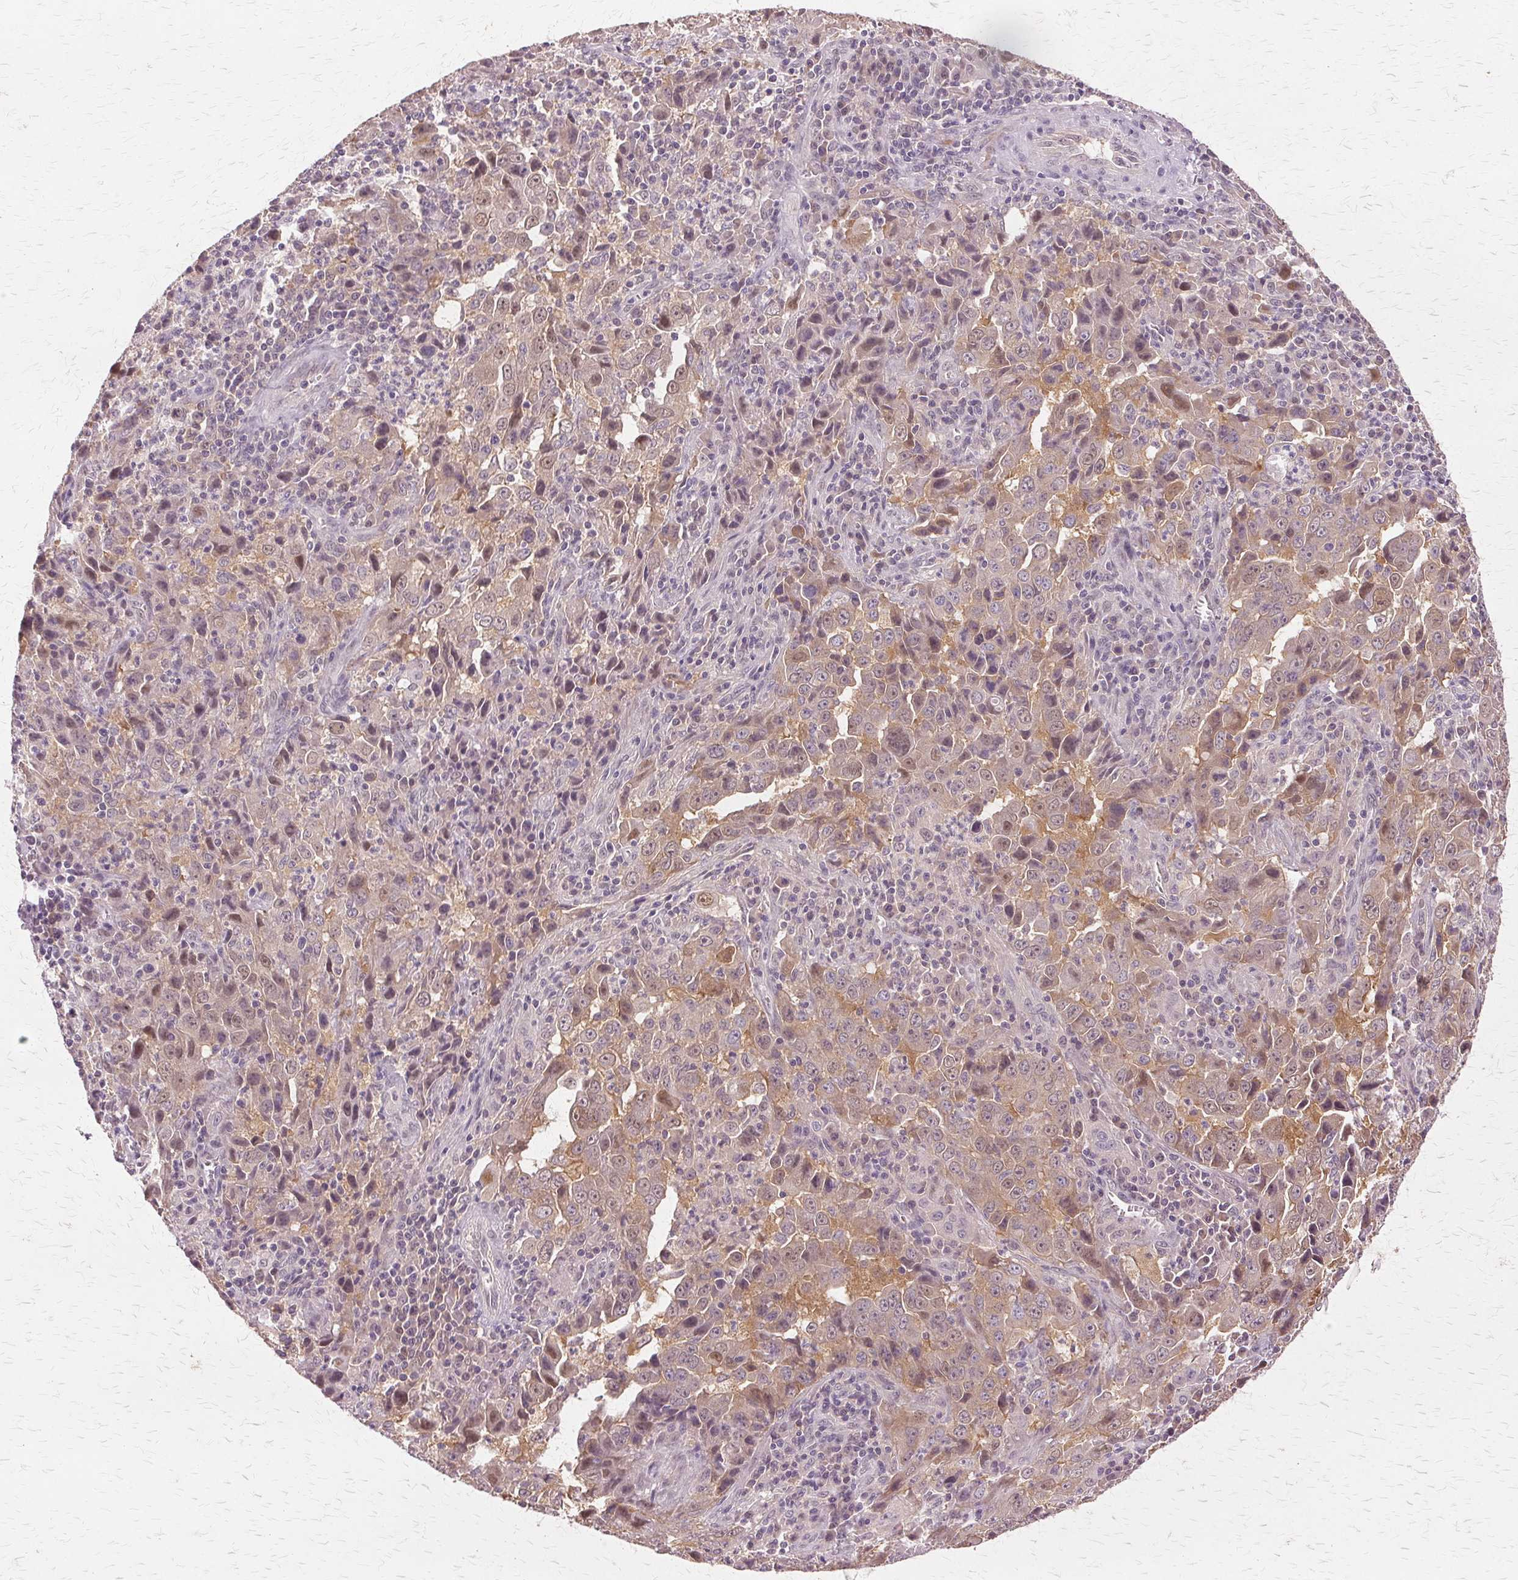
{"staining": {"intensity": "moderate", "quantity": "<25%", "location": "nuclear"}, "tissue": "lung cancer", "cell_type": "Tumor cells", "image_type": "cancer", "snomed": [{"axis": "morphology", "description": "Adenocarcinoma, NOS"}, {"axis": "topography", "description": "Lung"}], "caption": "A brown stain labels moderate nuclear positivity of a protein in adenocarcinoma (lung) tumor cells.", "gene": "PRMT5", "patient": {"sex": "male", "age": 67}}